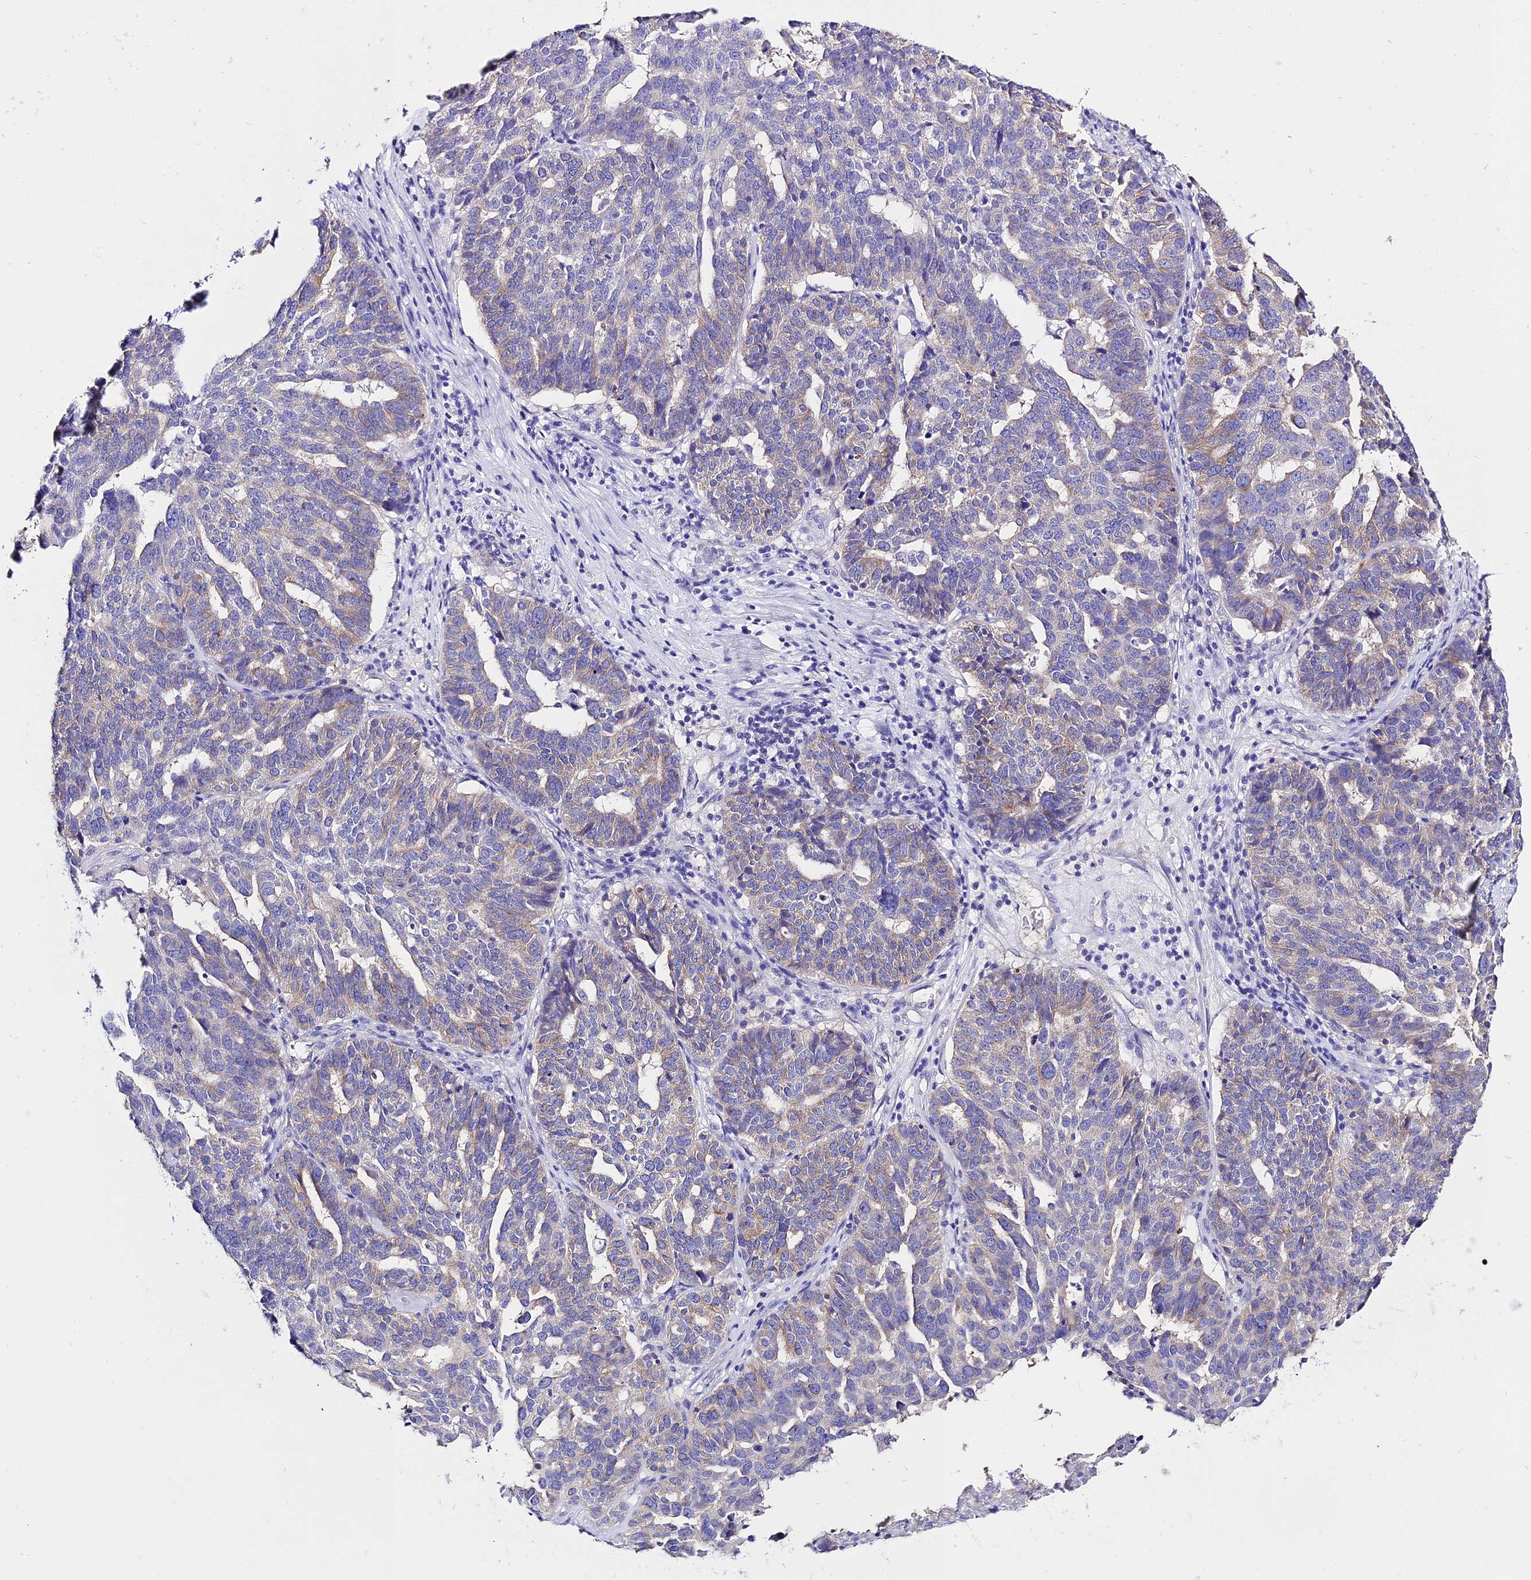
{"staining": {"intensity": "weak", "quantity": "<25%", "location": "cytoplasmic/membranous"}, "tissue": "ovarian cancer", "cell_type": "Tumor cells", "image_type": "cancer", "snomed": [{"axis": "morphology", "description": "Cystadenocarcinoma, serous, NOS"}, {"axis": "topography", "description": "Ovary"}], "caption": "Ovarian serous cystadenocarcinoma was stained to show a protein in brown. There is no significant positivity in tumor cells. Nuclei are stained in blue.", "gene": "TUBA3D", "patient": {"sex": "female", "age": 59}}